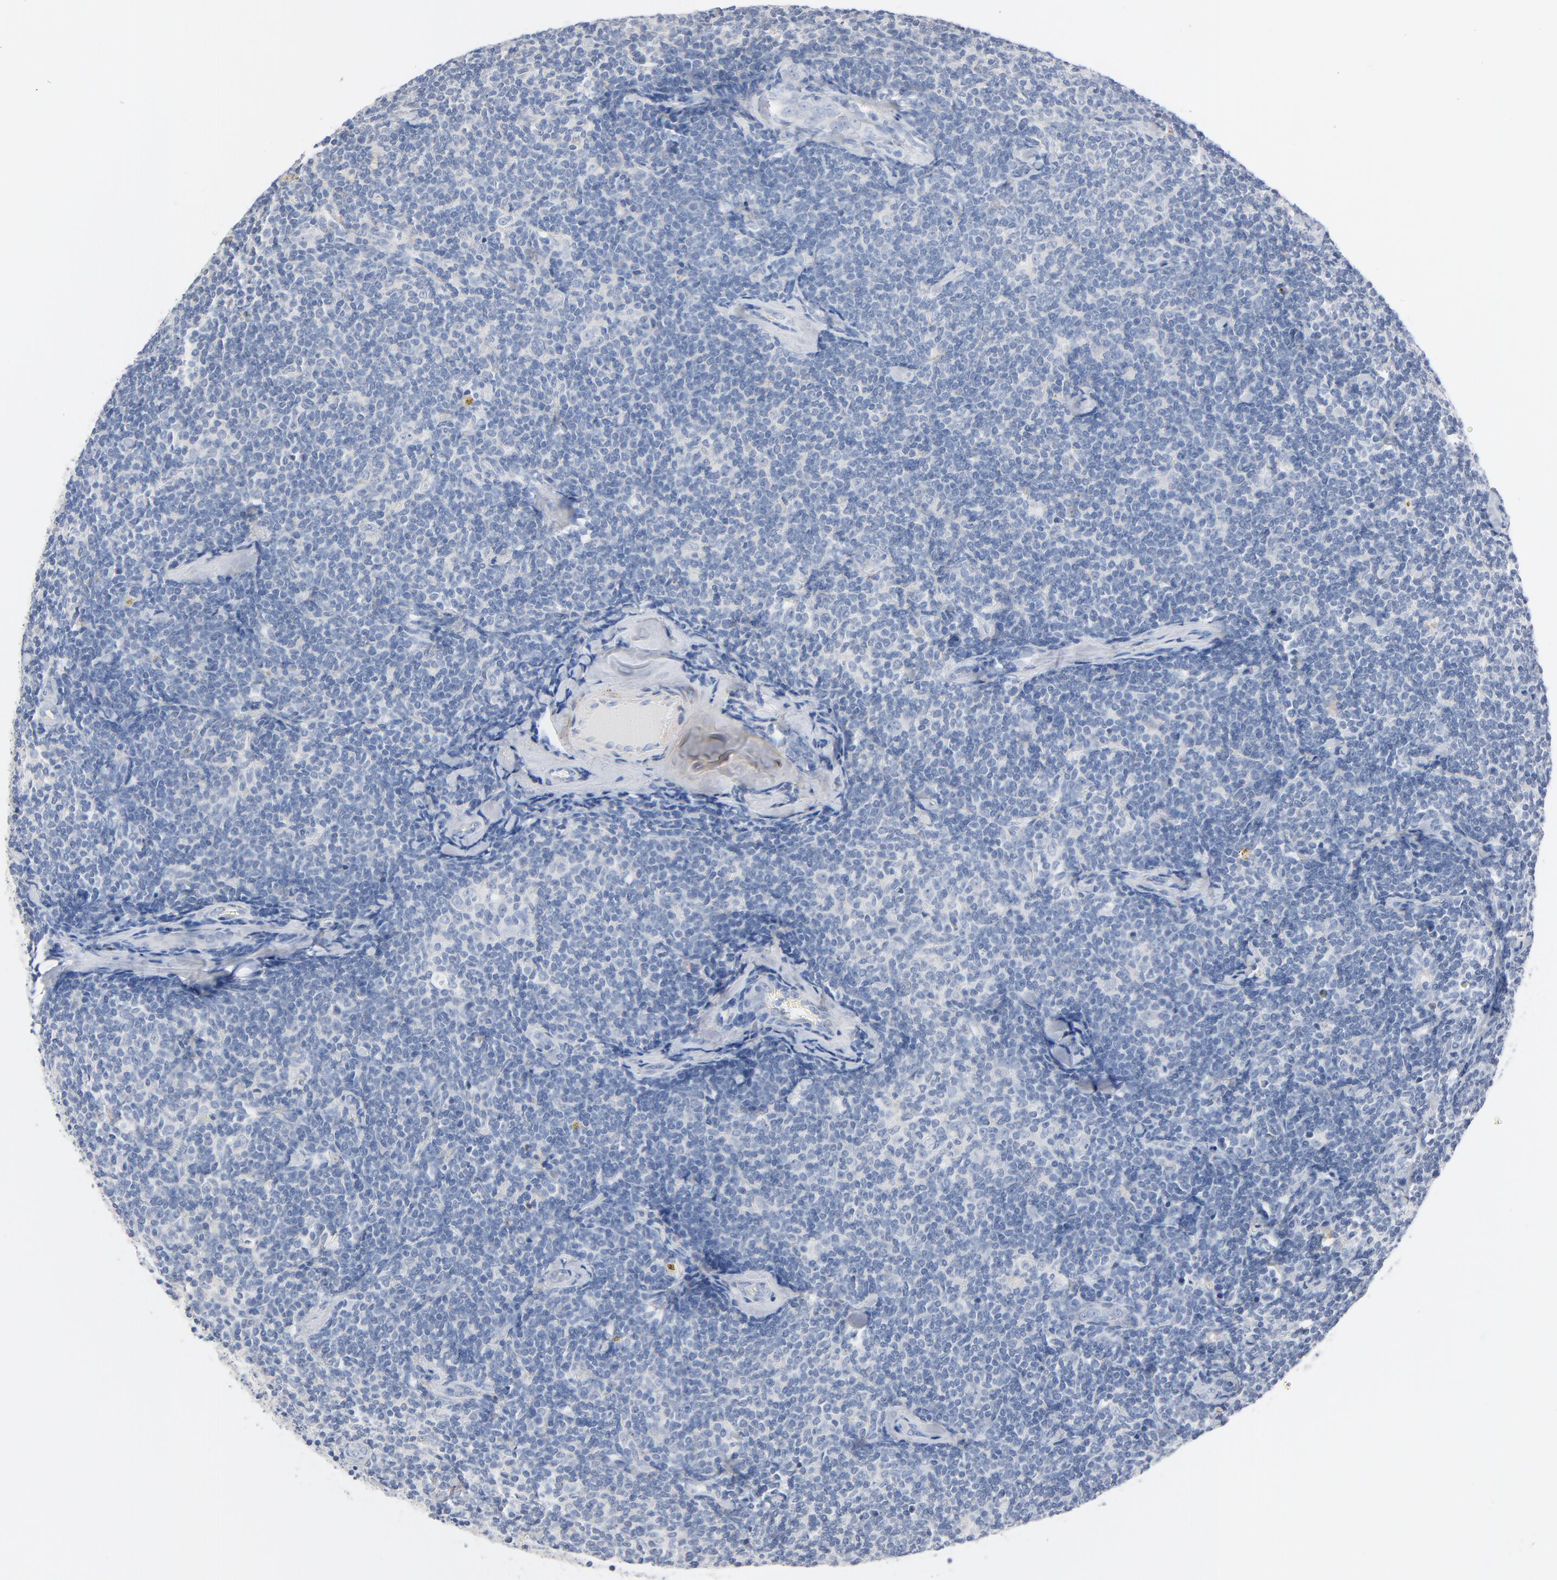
{"staining": {"intensity": "negative", "quantity": "none", "location": "none"}, "tissue": "lymphoma", "cell_type": "Tumor cells", "image_type": "cancer", "snomed": [{"axis": "morphology", "description": "Malignant lymphoma, non-Hodgkin's type, Low grade"}, {"axis": "topography", "description": "Lymph node"}], "caption": "A photomicrograph of human malignant lymphoma, non-Hodgkin's type (low-grade) is negative for staining in tumor cells.", "gene": "IFT43", "patient": {"sex": "female", "age": 56}}